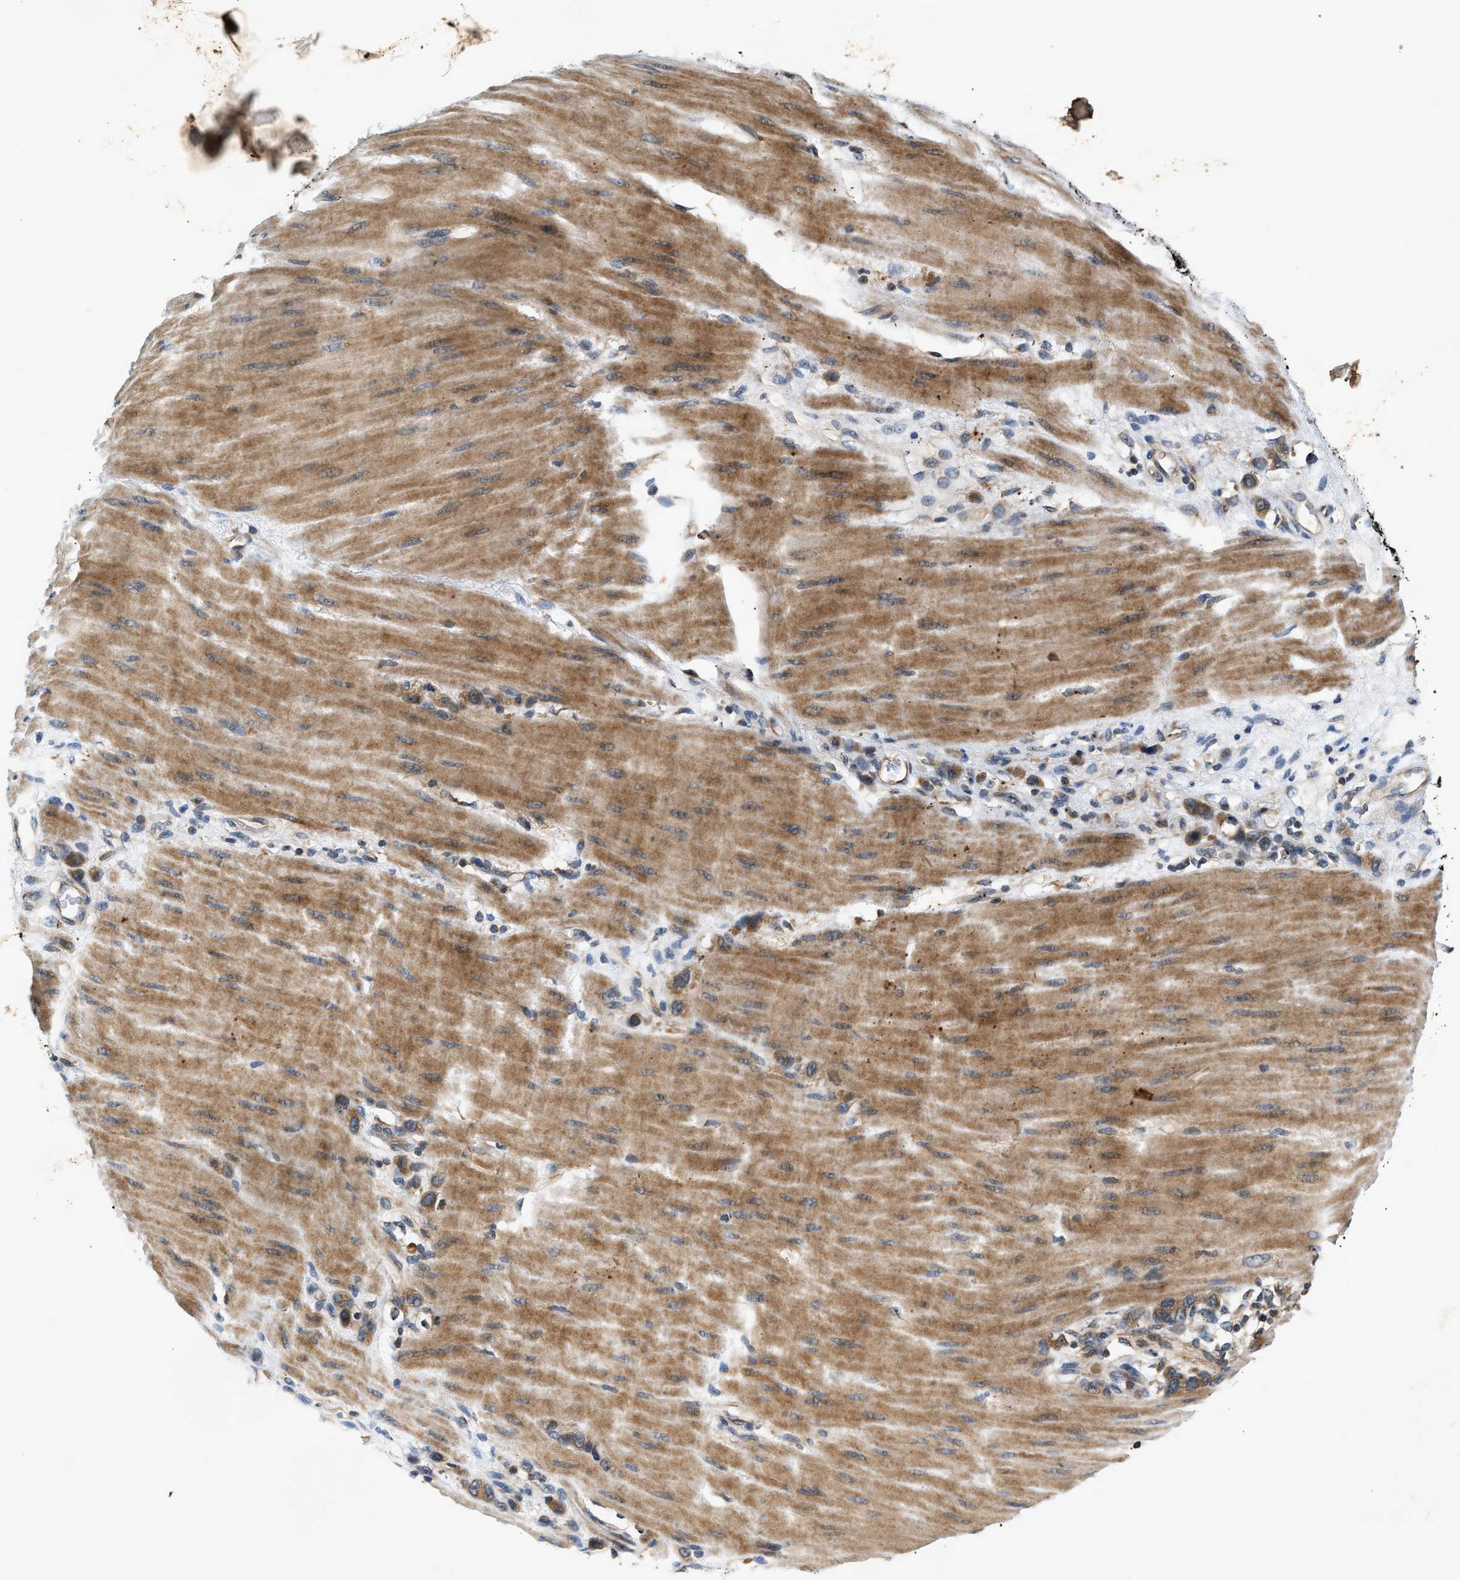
{"staining": {"intensity": "moderate", "quantity": ">75%", "location": "cytoplasmic/membranous"}, "tissue": "stomach cancer", "cell_type": "Tumor cells", "image_type": "cancer", "snomed": [{"axis": "morphology", "description": "Adenocarcinoma, NOS"}, {"axis": "topography", "description": "Stomach"}], "caption": "Moderate cytoplasmic/membranous staining for a protein is identified in about >75% of tumor cells of stomach cancer using IHC.", "gene": "CHUK", "patient": {"sex": "male", "age": 82}}